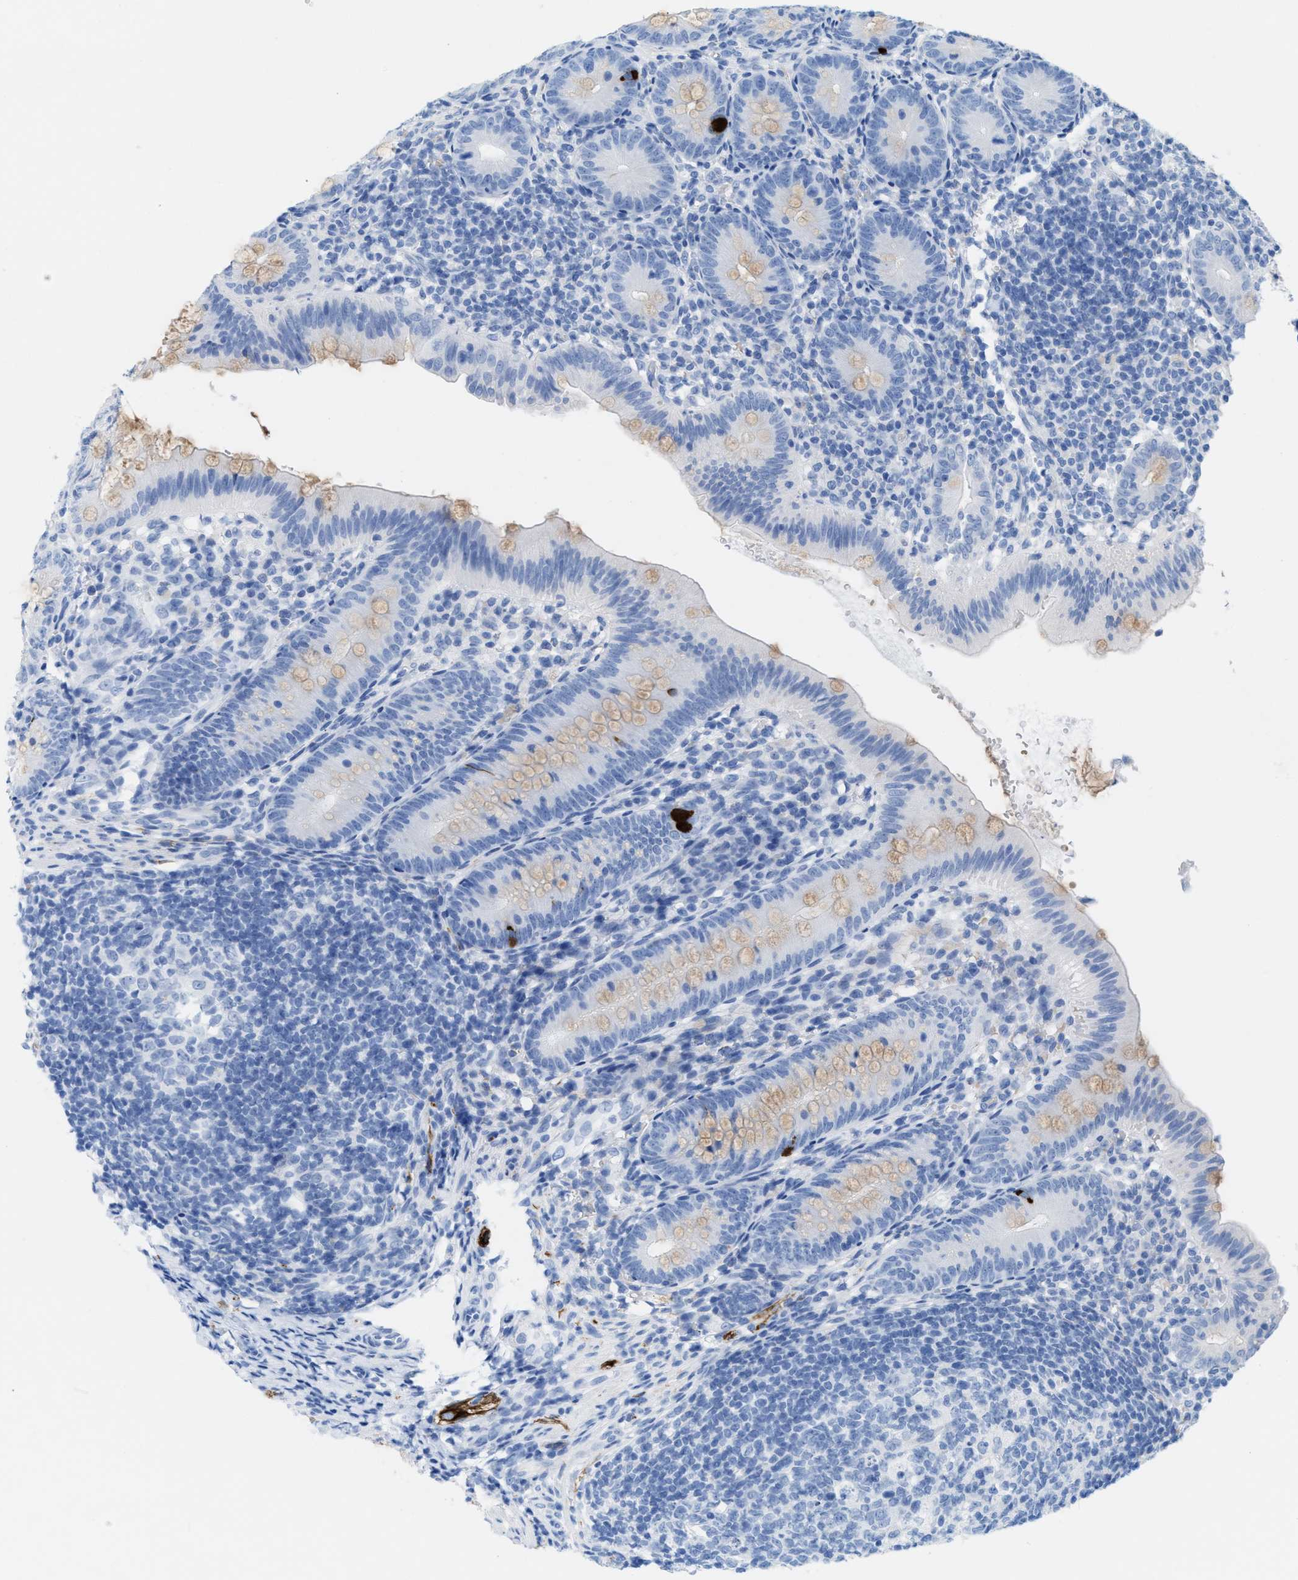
{"staining": {"intensity": "strong", "quantity": "<25%", "location": "cytoplasmic/membranous"}, "tissue": "appendix", "cell_type": "Glandular cells", "image_type": "normal", "snomed": [{"axis": "morphology", "description": "Normal tissue, NOS"}, {"axis": "topography", "description": "Appendix"}], "caption": "This is a photomicrograph of IHC staining of normal appendix, which shows strong expression in the cytoplasmic/membranous of glandular cells.", "gene": "ANKFN1", "patient": {"sex": "male", "age": 1}}